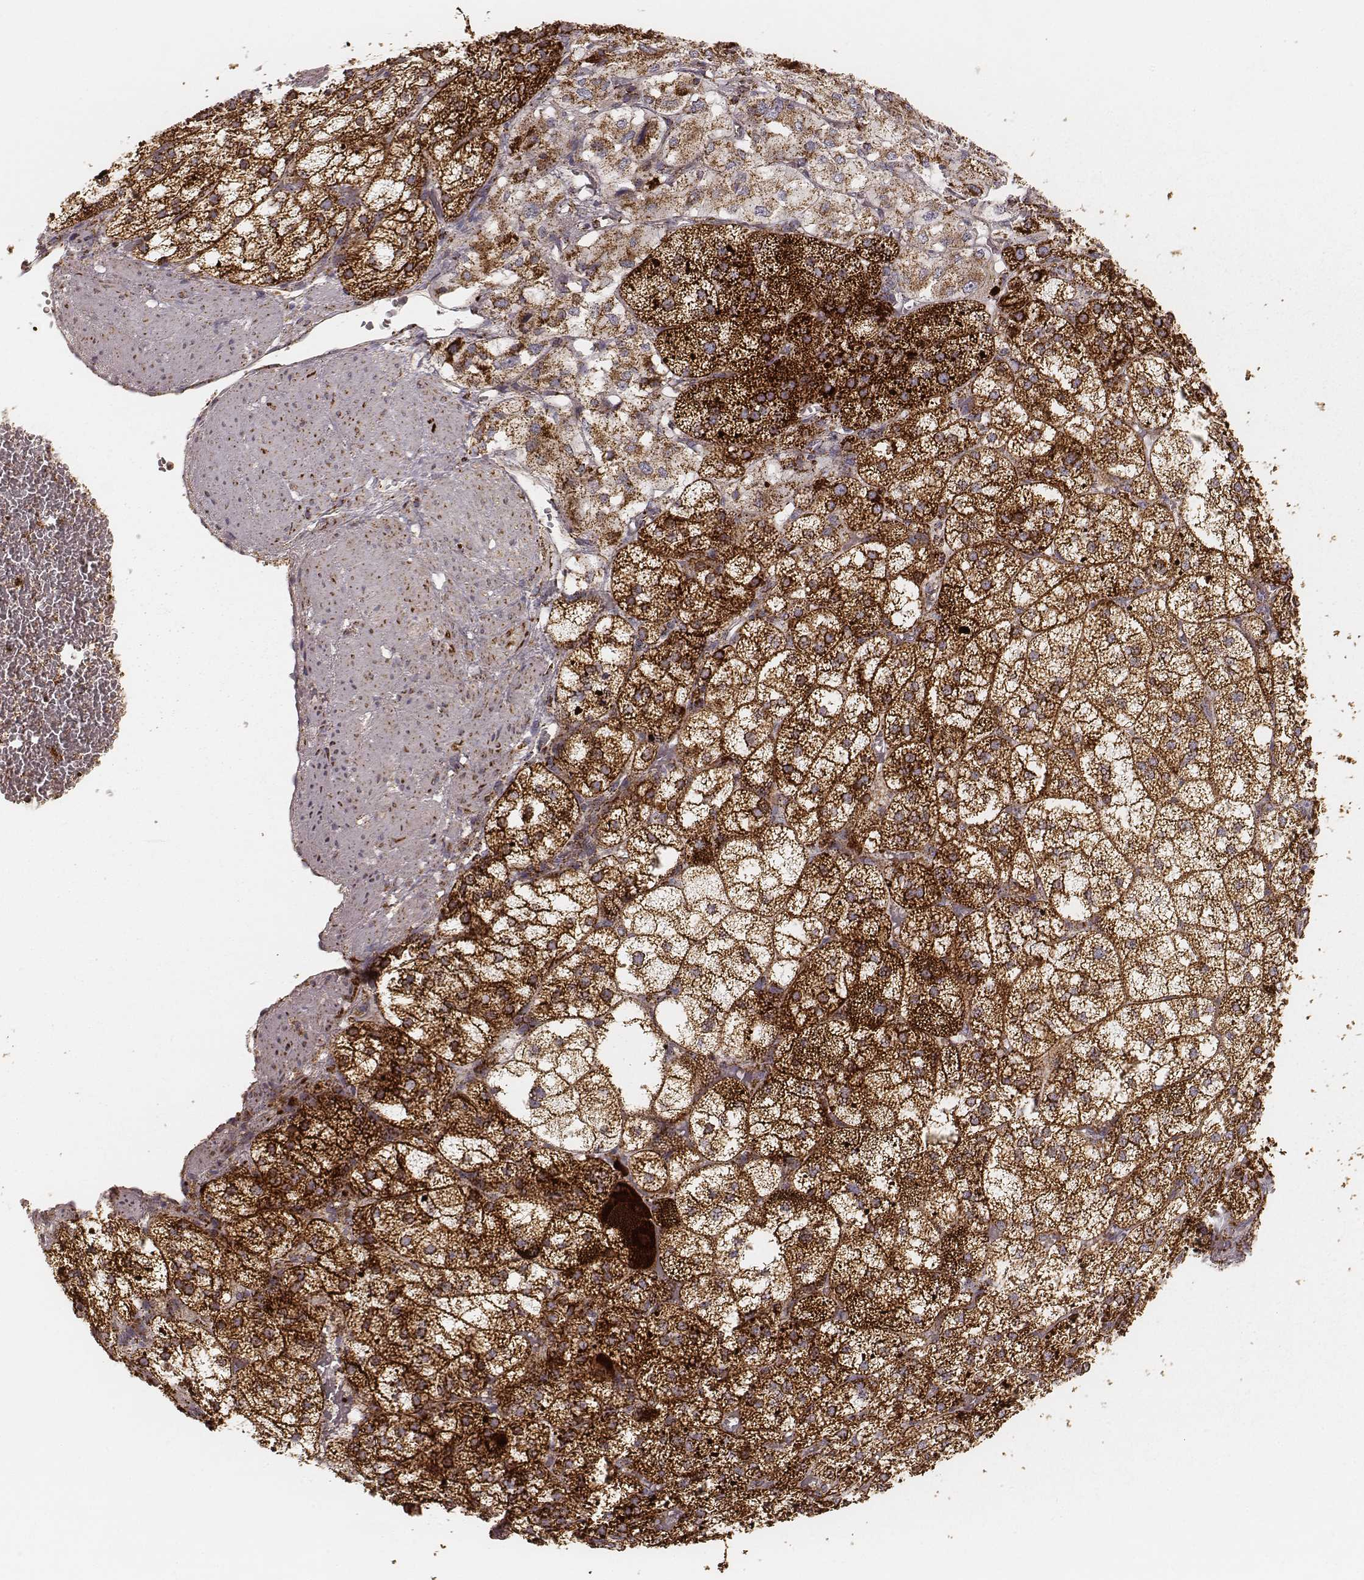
{"staining": {"intensity": "strong", "quantity": ">75%", "location": "cytoplasmic/membranous"}, "tissue": "adrenal gland", "cell_type": "Glandular cells", "image_type": "normal", "snomed": [{"axis": "morphology", "description": "Normal tissue, NOS"}, {"axis": "topography", "description": "Adrenal gland"}], "caption": "Brown immunohistochemical staining in unremarkable human adrenal gland displays strong cytoplasmic/membranous positivity in approximately >75% of glandular cells. The staining was performed using DAB to visualize the protein expression in brown, while the nuclei were stained in blue with hematoxylin (Magnification: 20x).", "gene": "CS", "patient": {"sex": "female", "age": 60}}